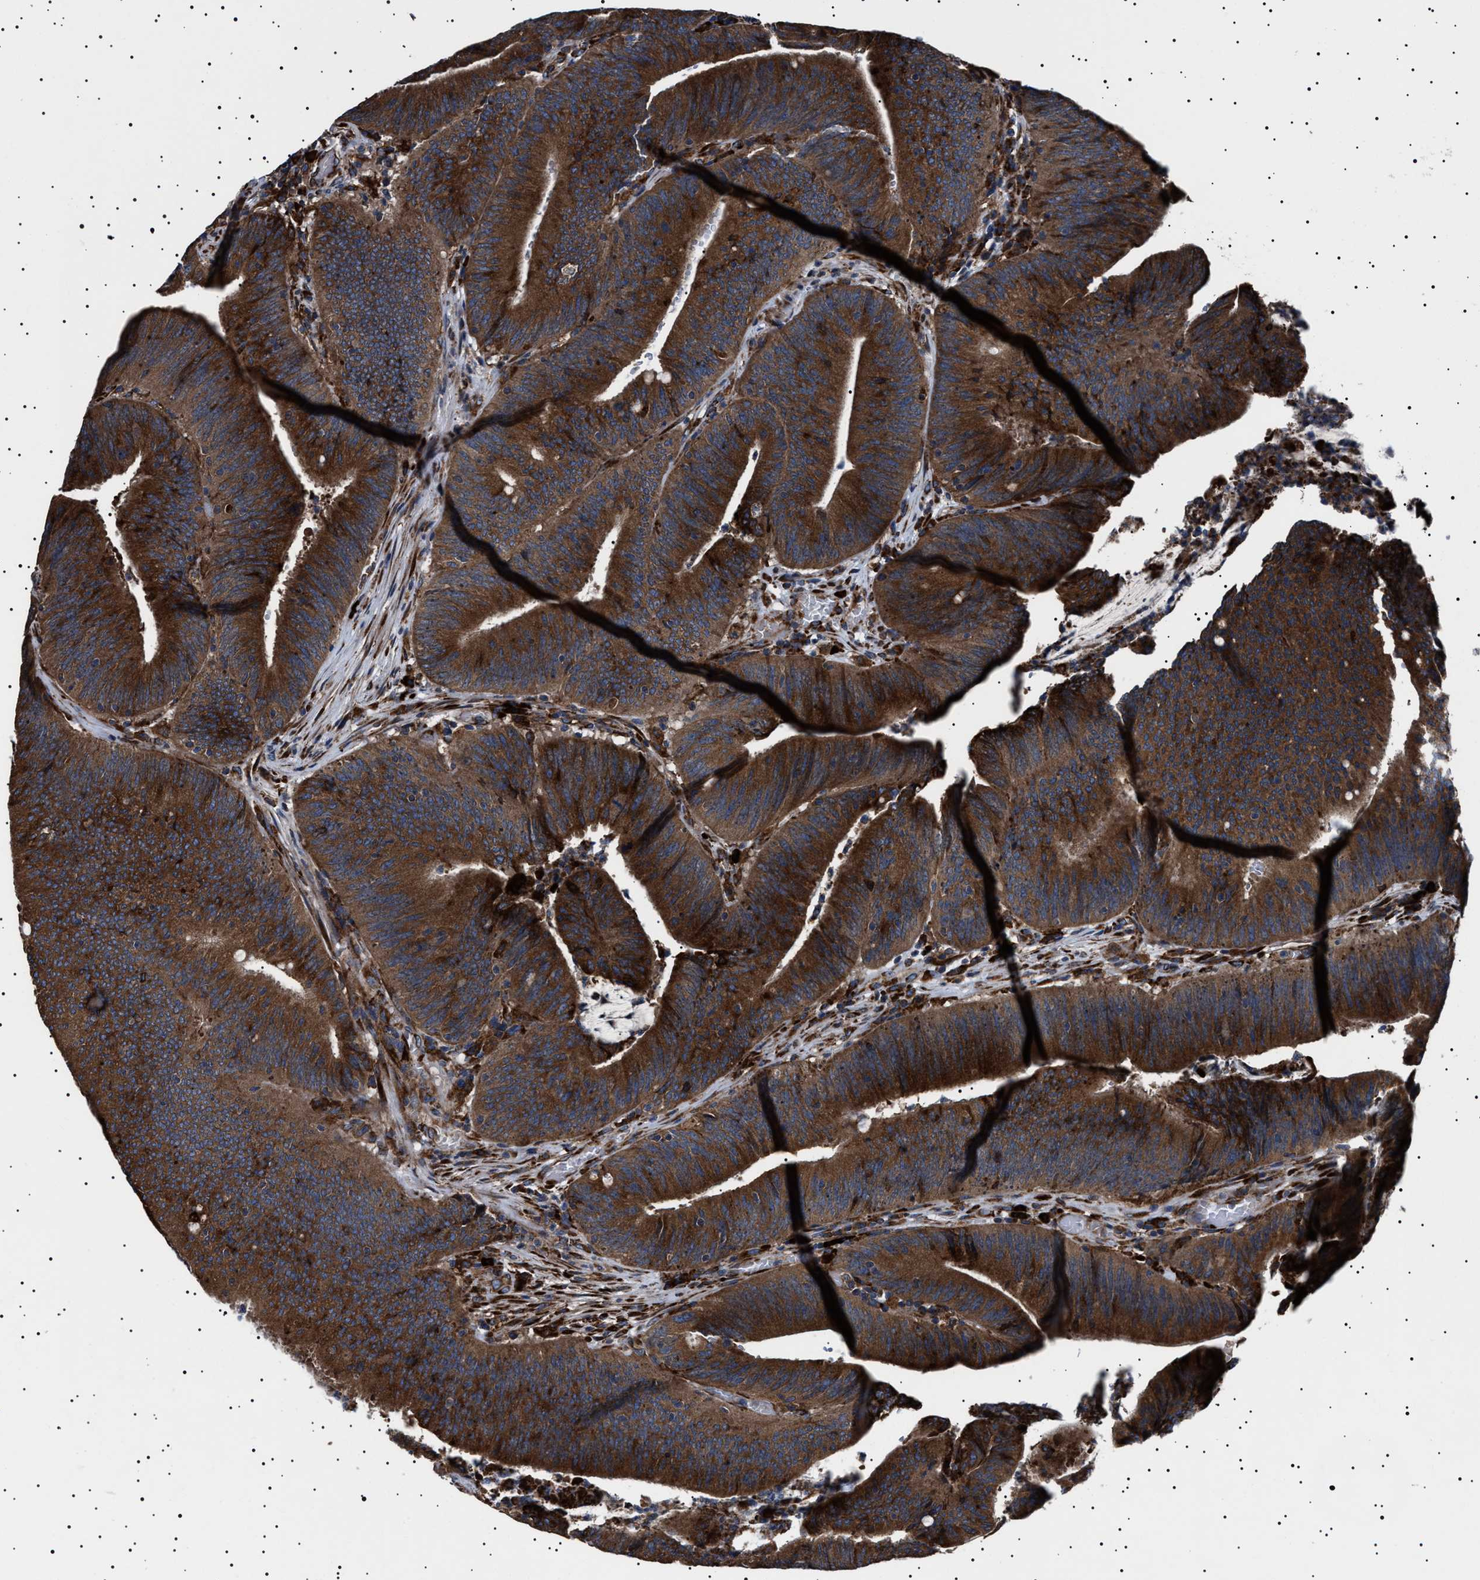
{"staining": {"intensity": "strong", "quantity": ">75%", "location": "cytoplasmic/membranous"}, "tissue": "colorectal cancer", "cell_type": "Tumor cells", "image_type": "cancer", "snomed": [{"axis": "morphology", "description": "Normal tissue, NOS"}, {"axis": "morphology", "description": "Adenocarcinoma, NOS"}, {"axis": "topography", "description": "Rectum"}], "caption": "Immunohistochemical staining of adenocarcinoma (colorectal) displays strong cytoplasmic/membranous protein staining in approximately >75% of tumor cells. Ihc stains the protein of interest in brown and the nuclei are stained blue.", "gene": "TOP1MT", "patient": {"sex": "female", "age": 66}}